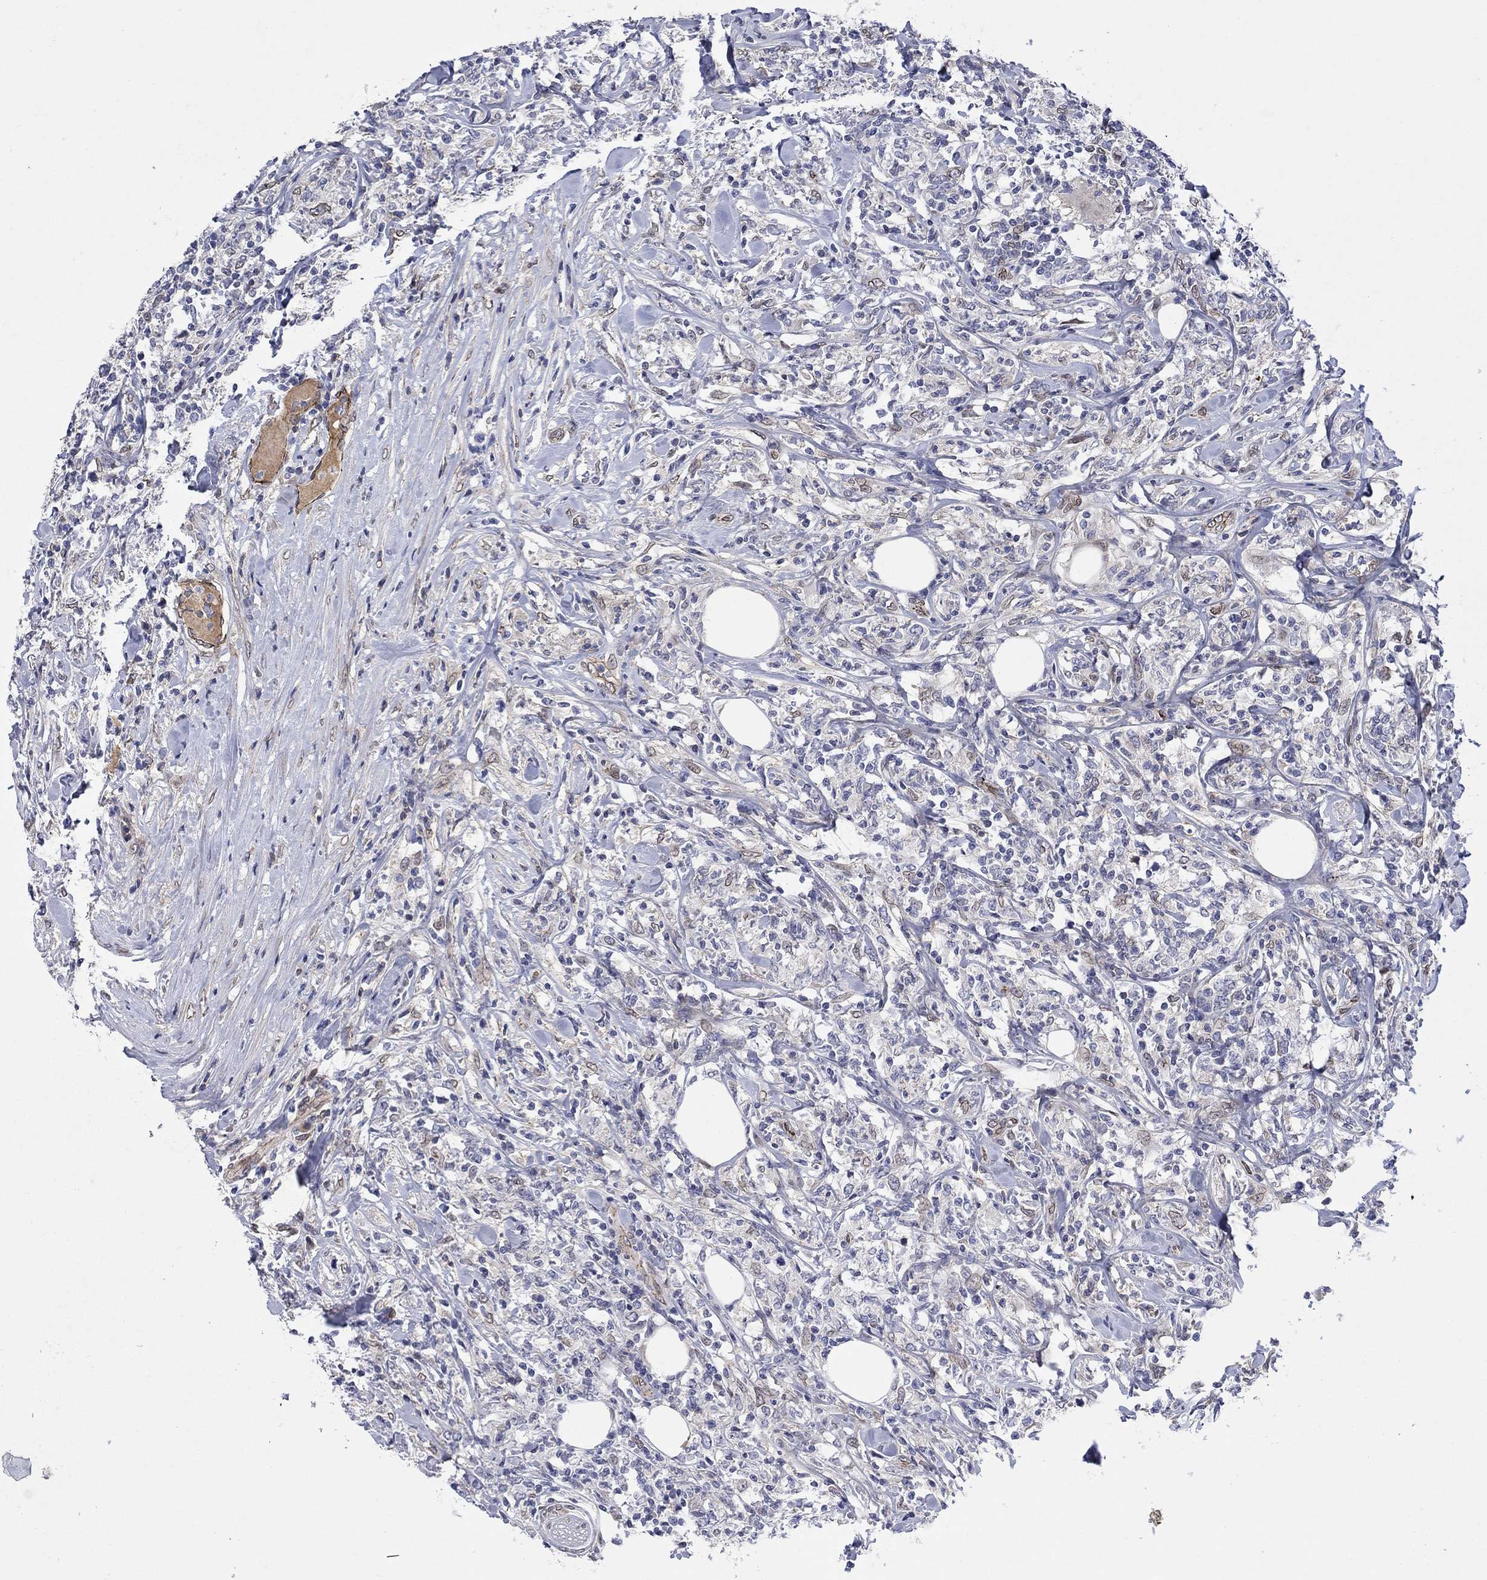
{"staining": {"intensity": "negative", "quantity": "none", "location": "none"}, "tissue": "lymphoma", "cell_type": "Tumor cells", "image_type": "cancer", "snomed": [{"axis": "morphology", "description": "Malignant lymphoma, non-Hodgkin's type, High grade"}, {"axis": "topography", "description": "Lymph node"}], "caption": "Immunohistochemistry (IHC) micrograph of neoplastic tissue: human lymphoma stained with DAB (3,3'-diaminobenzidine) displays no significant protein staining in tumor cells. (DAB immunohistochemistry with hematoxylin counter stain).", "gene": "EMC9", "patient": {"sex": "female", "age": 84}}